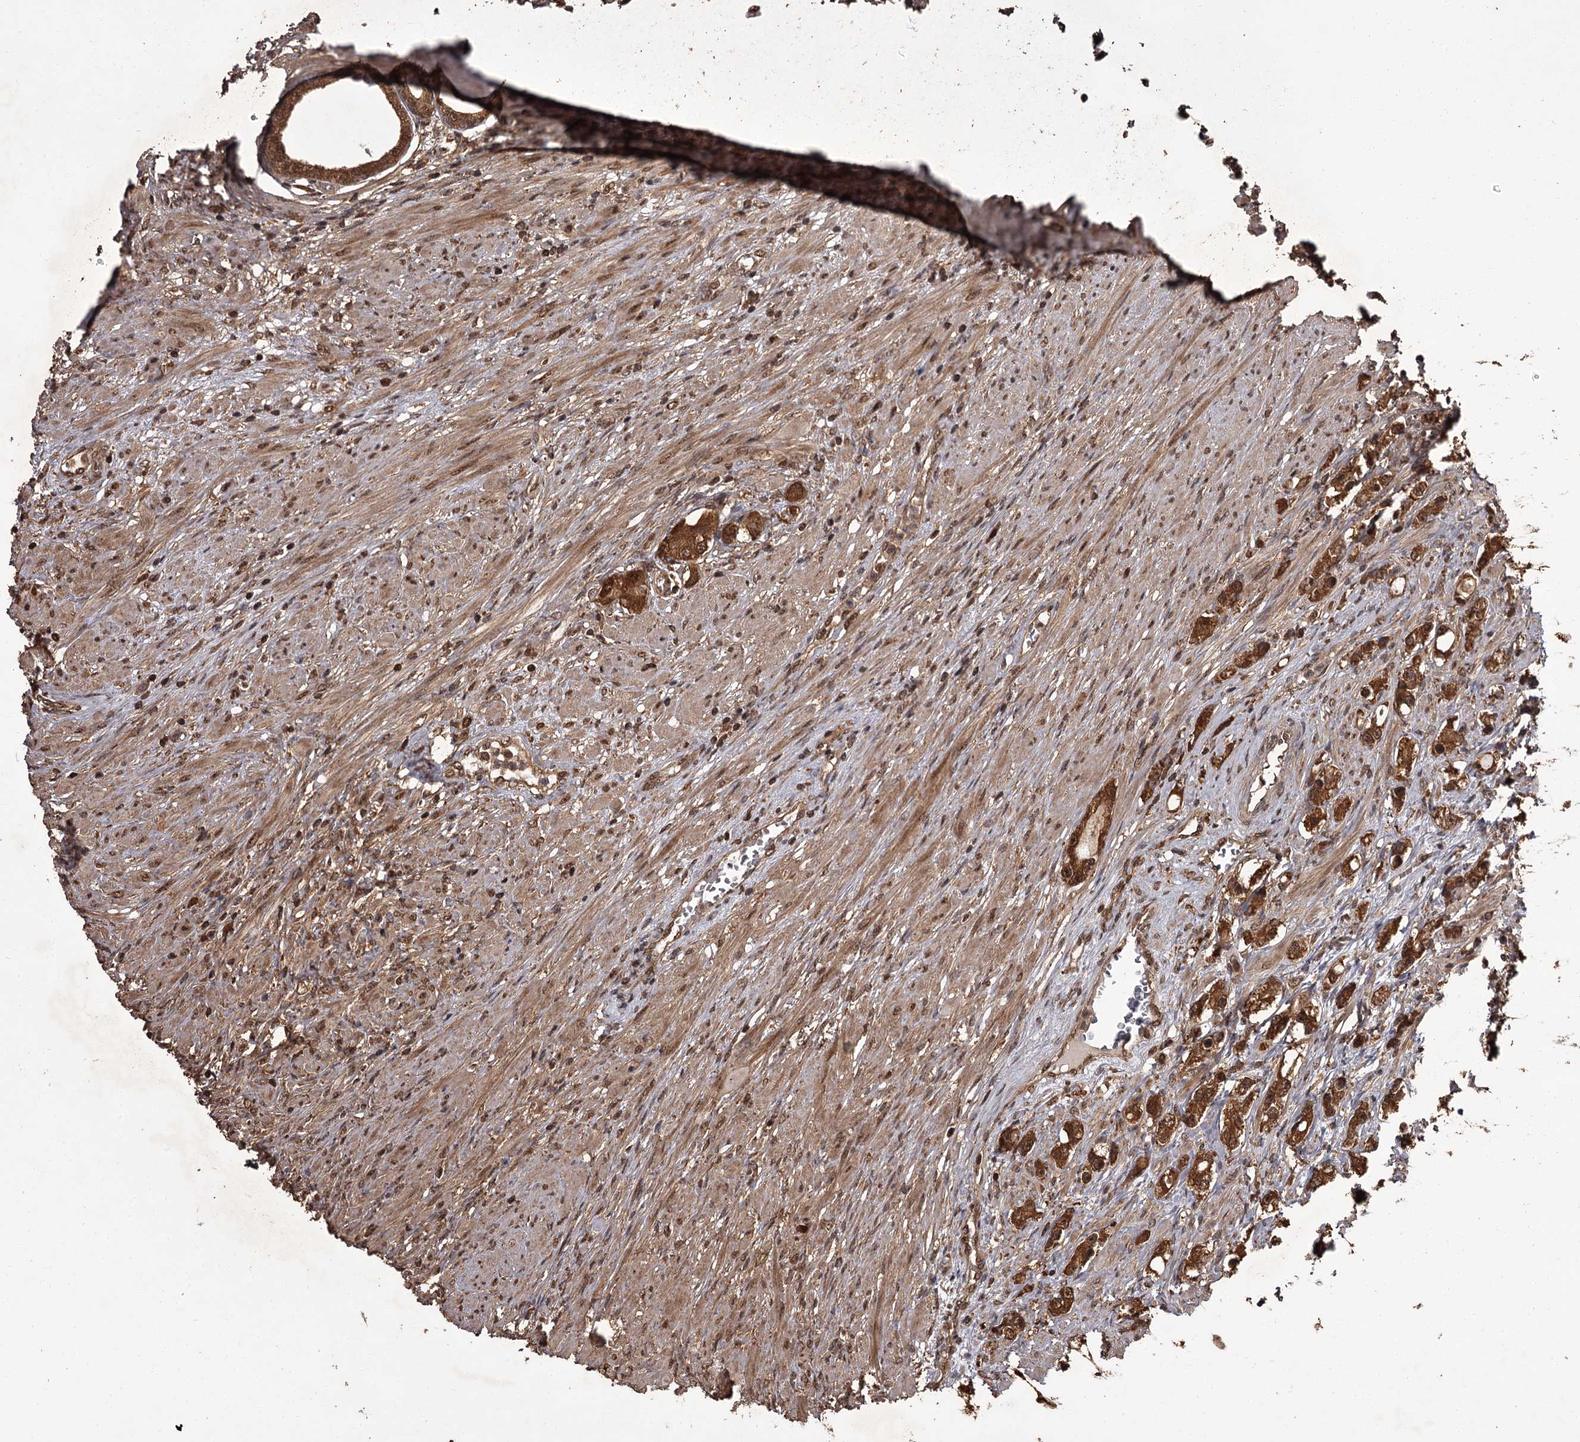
{"staining": {"intensity": "strong", "quantity": ">75%", "location": "cytoplasmic/membranous,nuclear"}, "tissue": "prostate cancer", "cell_type": "Tumor cells", "image_type": "cancer", "snomed": [{"axis": "morphology", "description": "Adenocarcinoma, High grade"}, {"axis": "topography", "description": "Prostate"}], "caption": "Prostate cancer (high-grade adenocarcinoma) stained with immunohistochemistry demonstrates strong cytoplasmic/membranous and nuclear positivity in approximately >75% of tumor cells. Nuclei are stained in blue.", "gene": "NPRL2", "patient": {"sex": "male", "age": 63}}